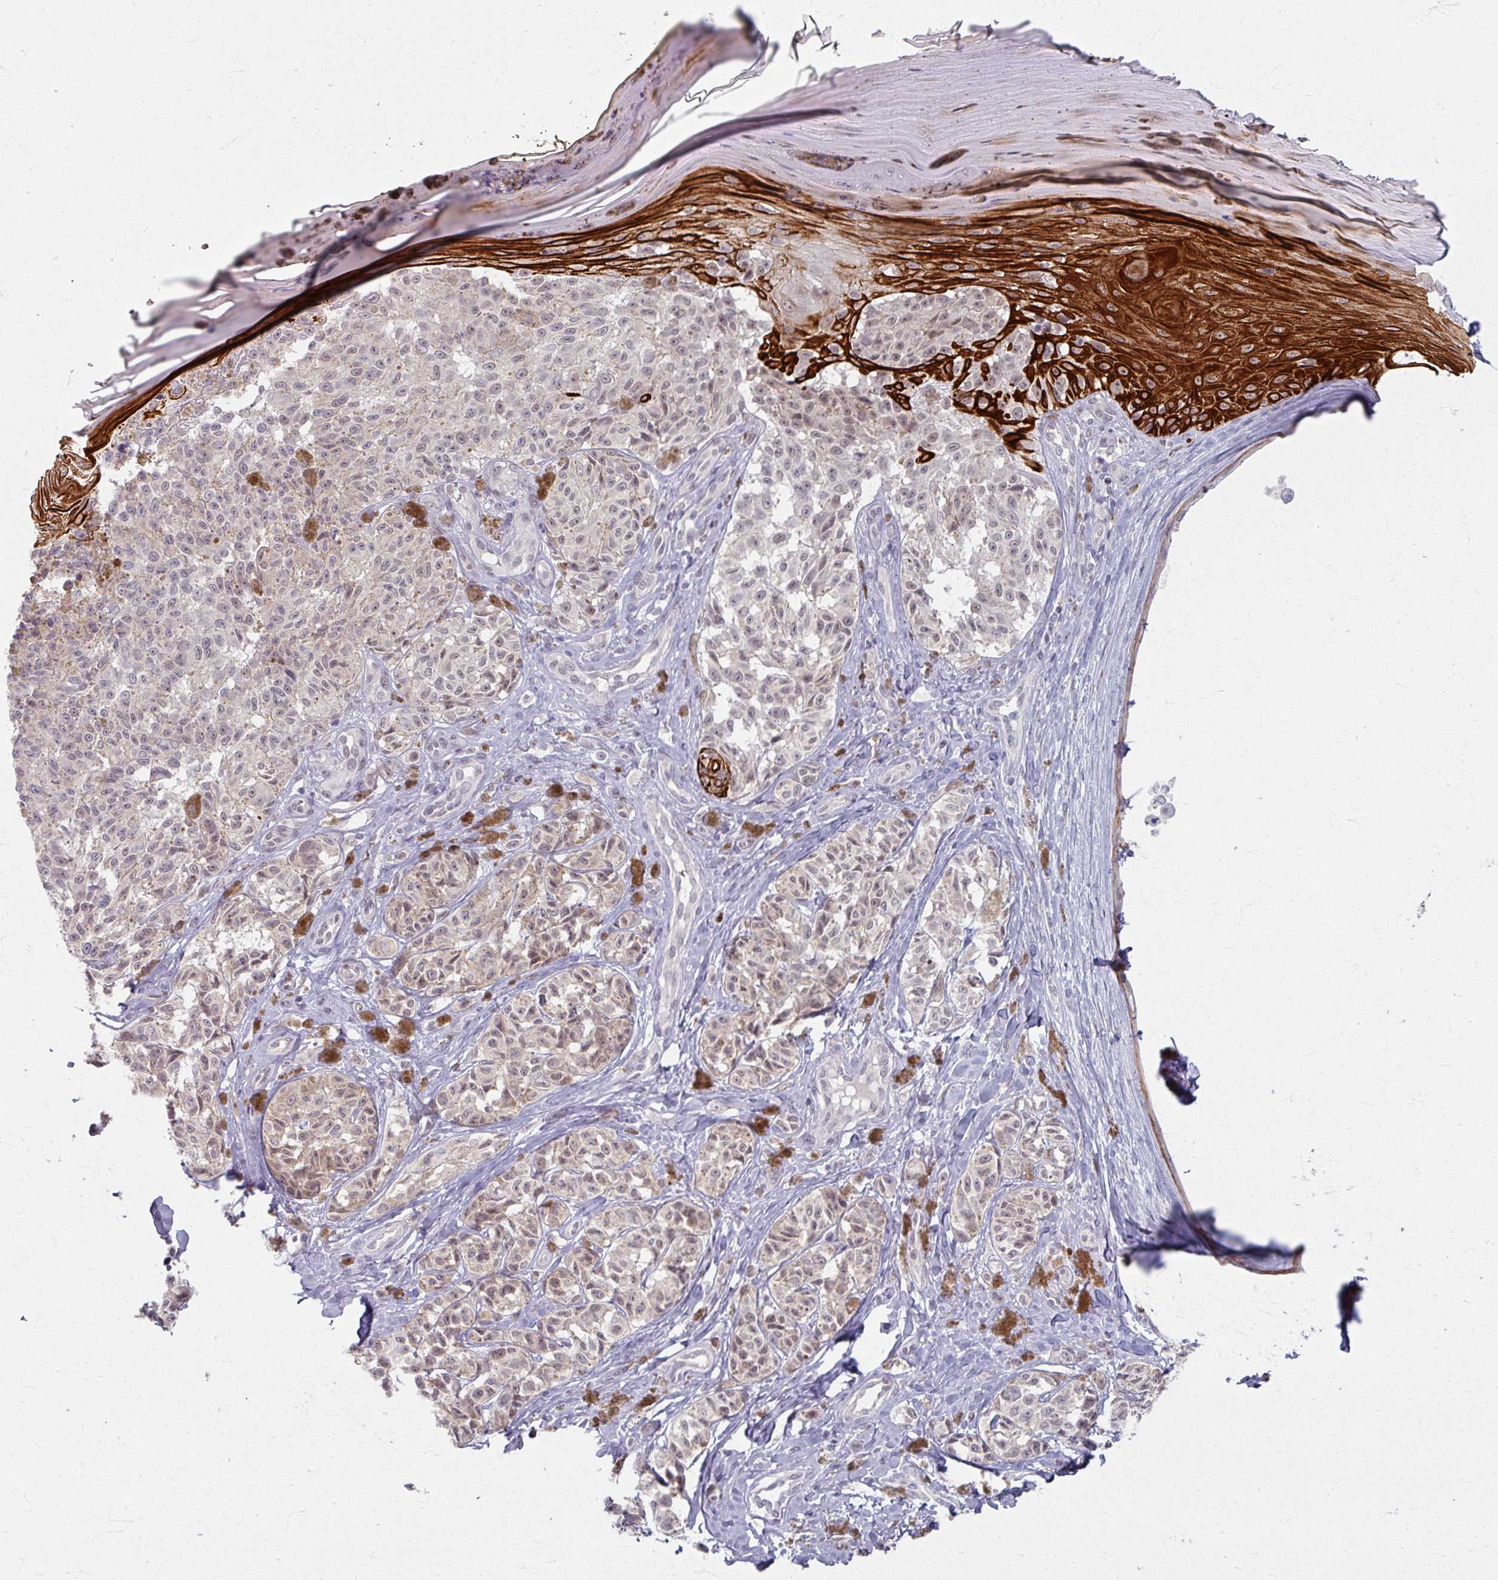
{"staining": {"intensity": "weak", "quantity": "25%-75%", "location": "cytoplasmic/membranous,nuclear"}, "tissue": "melanoma", "cell_type": "Tumor cells", "image_type": "cancer", "snomed": [{"axis": "morphology", "description": "Malignant melanoma, NOS"}, {"axis": "topography", "description": "Skin"}], "caption": "Human malignant melanoma stained with a protein marker shows weak staining in tumor cells.", "gene": "KMT5C", "patient": {"sex": "female", "age": 65}}